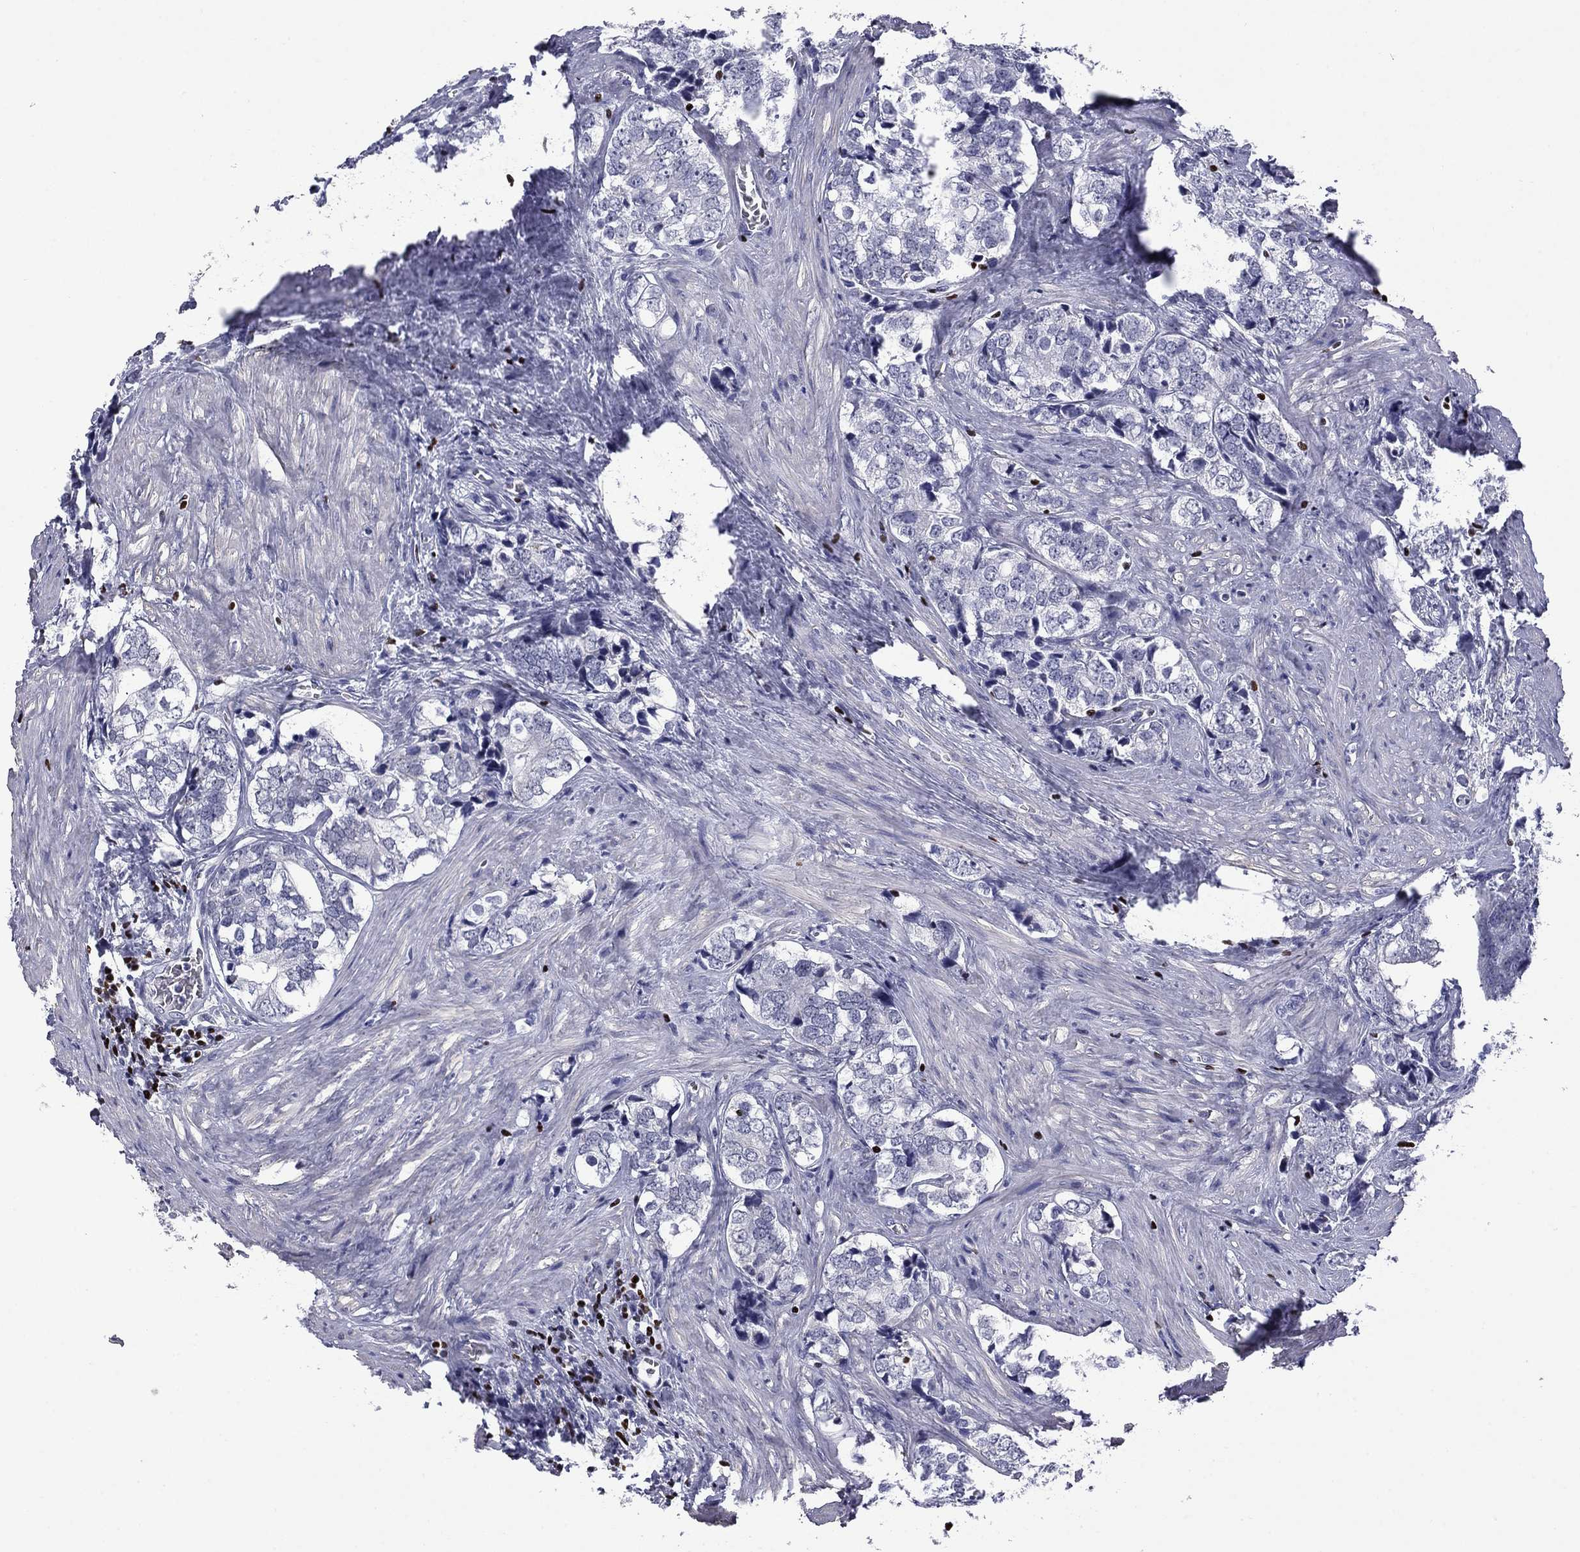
{"staining": {"intensity": "negative", "quantity": "none", "location": "none"}, "tissue": "prostate cancer", "cell_type": "Tumor cells", "image_type": "cancer", "snomed": [{"axis": "morphology", "description": "Adenocarcinoma, NOS"}, {"axis": "topography", "description": "Prostate and seminal vesicle, NOS"}], "caption": "Photomicrograph shows no protein positivity in tumor cells of prostate cancer tissue.", "gene": "IKZF3", "patient": {"sex": "male", "age": 63}}